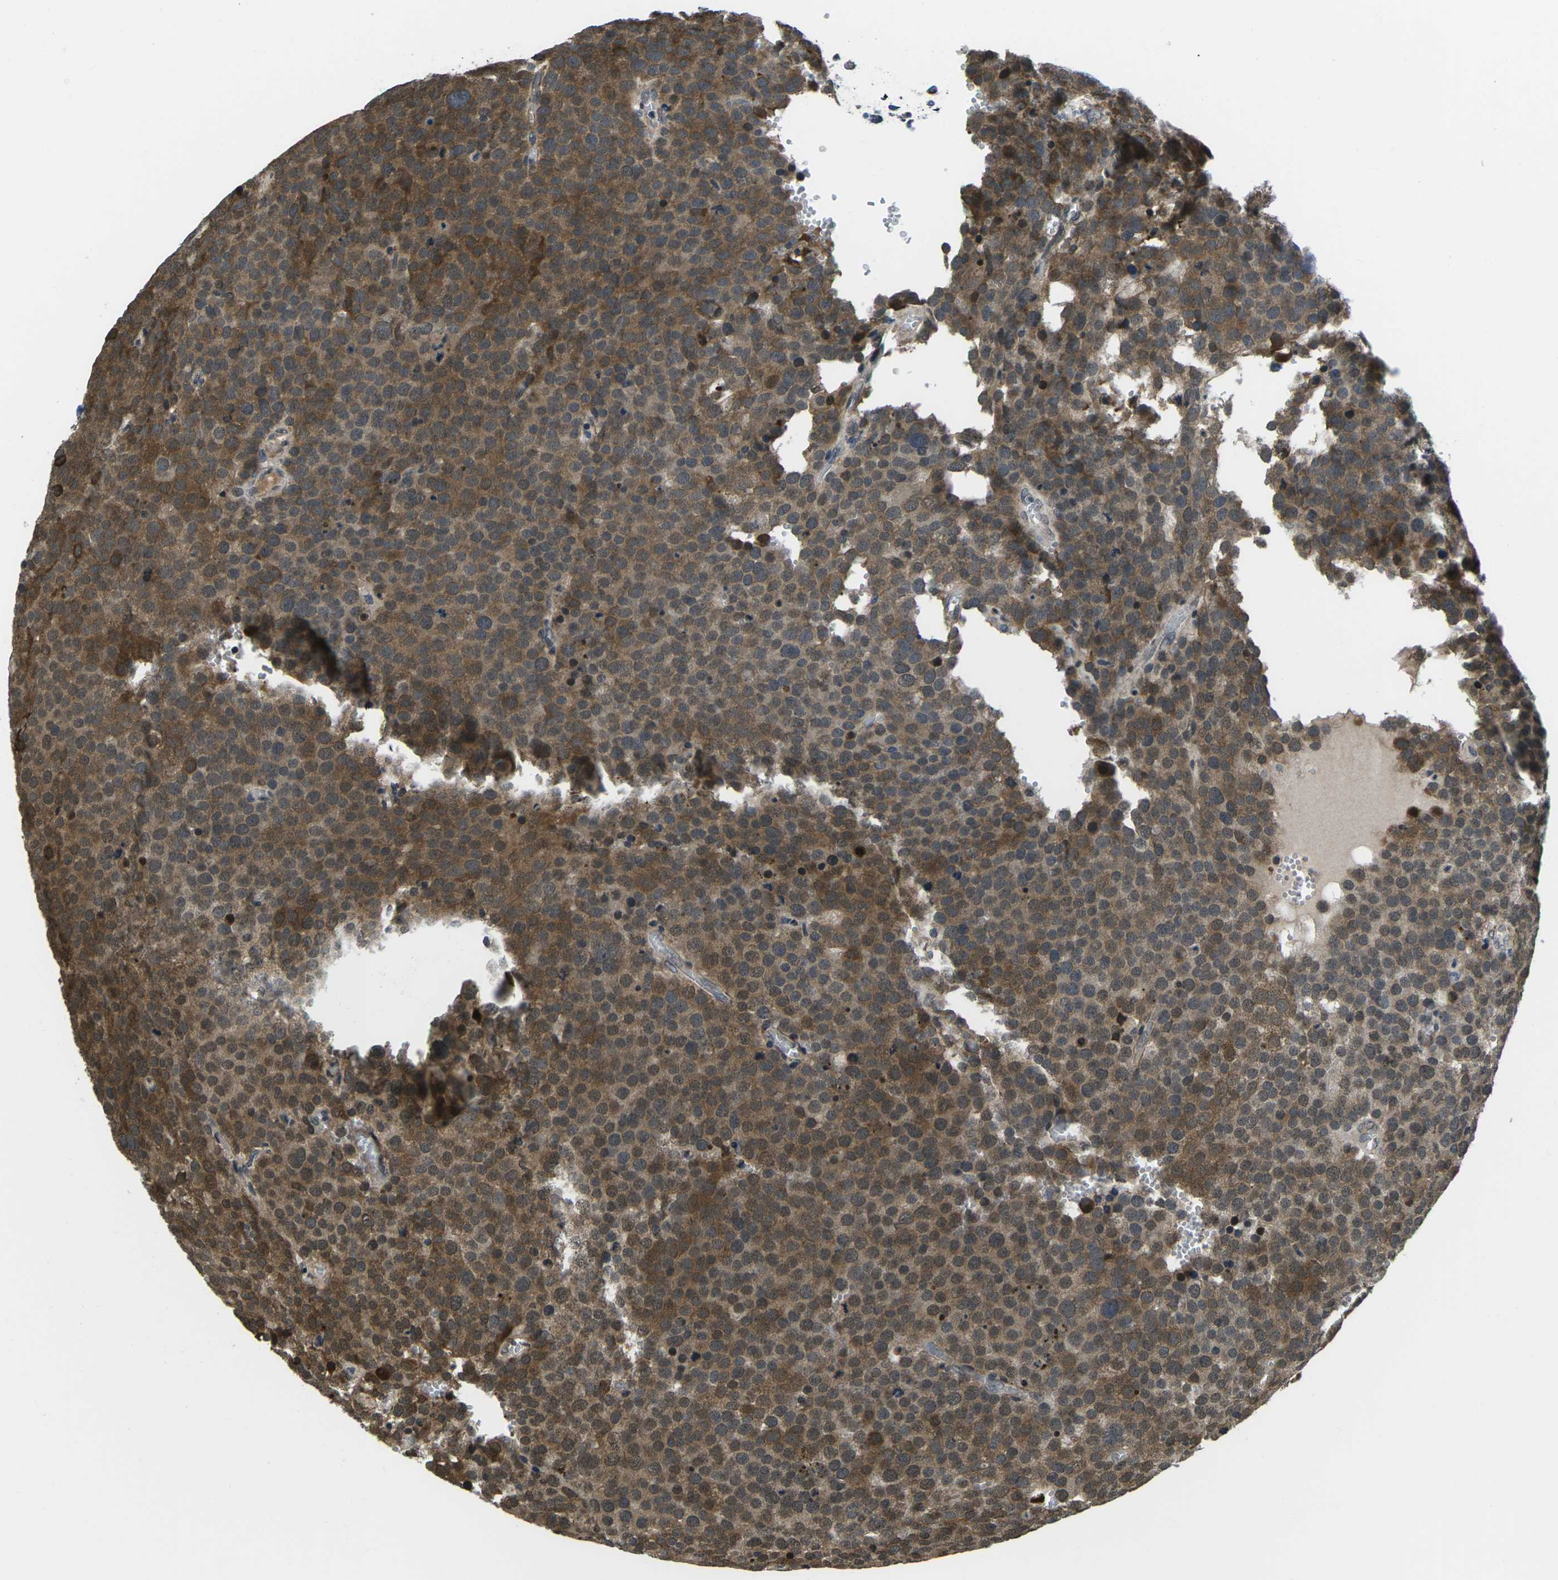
{"staining": {"intensity": "moderate", "quantity": ">75%", "location": "cytoplasmic/membranous,nuclear"}, "tissue": "testis cancer", "cell_type": "Tumor cells", "image_type": "cancer", "snomed": [{"axis": "morphology", "description": "Normal tissue, NOS"}, {"axis": "morphology", "description": "Seminoma, NOS"}, {"axis": "topography", "description": "Testis"}], "caption": "An image showing moderate cytoplasmic/membranous and nuclear staining in about >75% of tumor cells in testis cancer (seminoma), as visualized by brown immunohistochemical staining.", "gene": "CCNE1", "patient": {"sex": "male", "age": 71}}